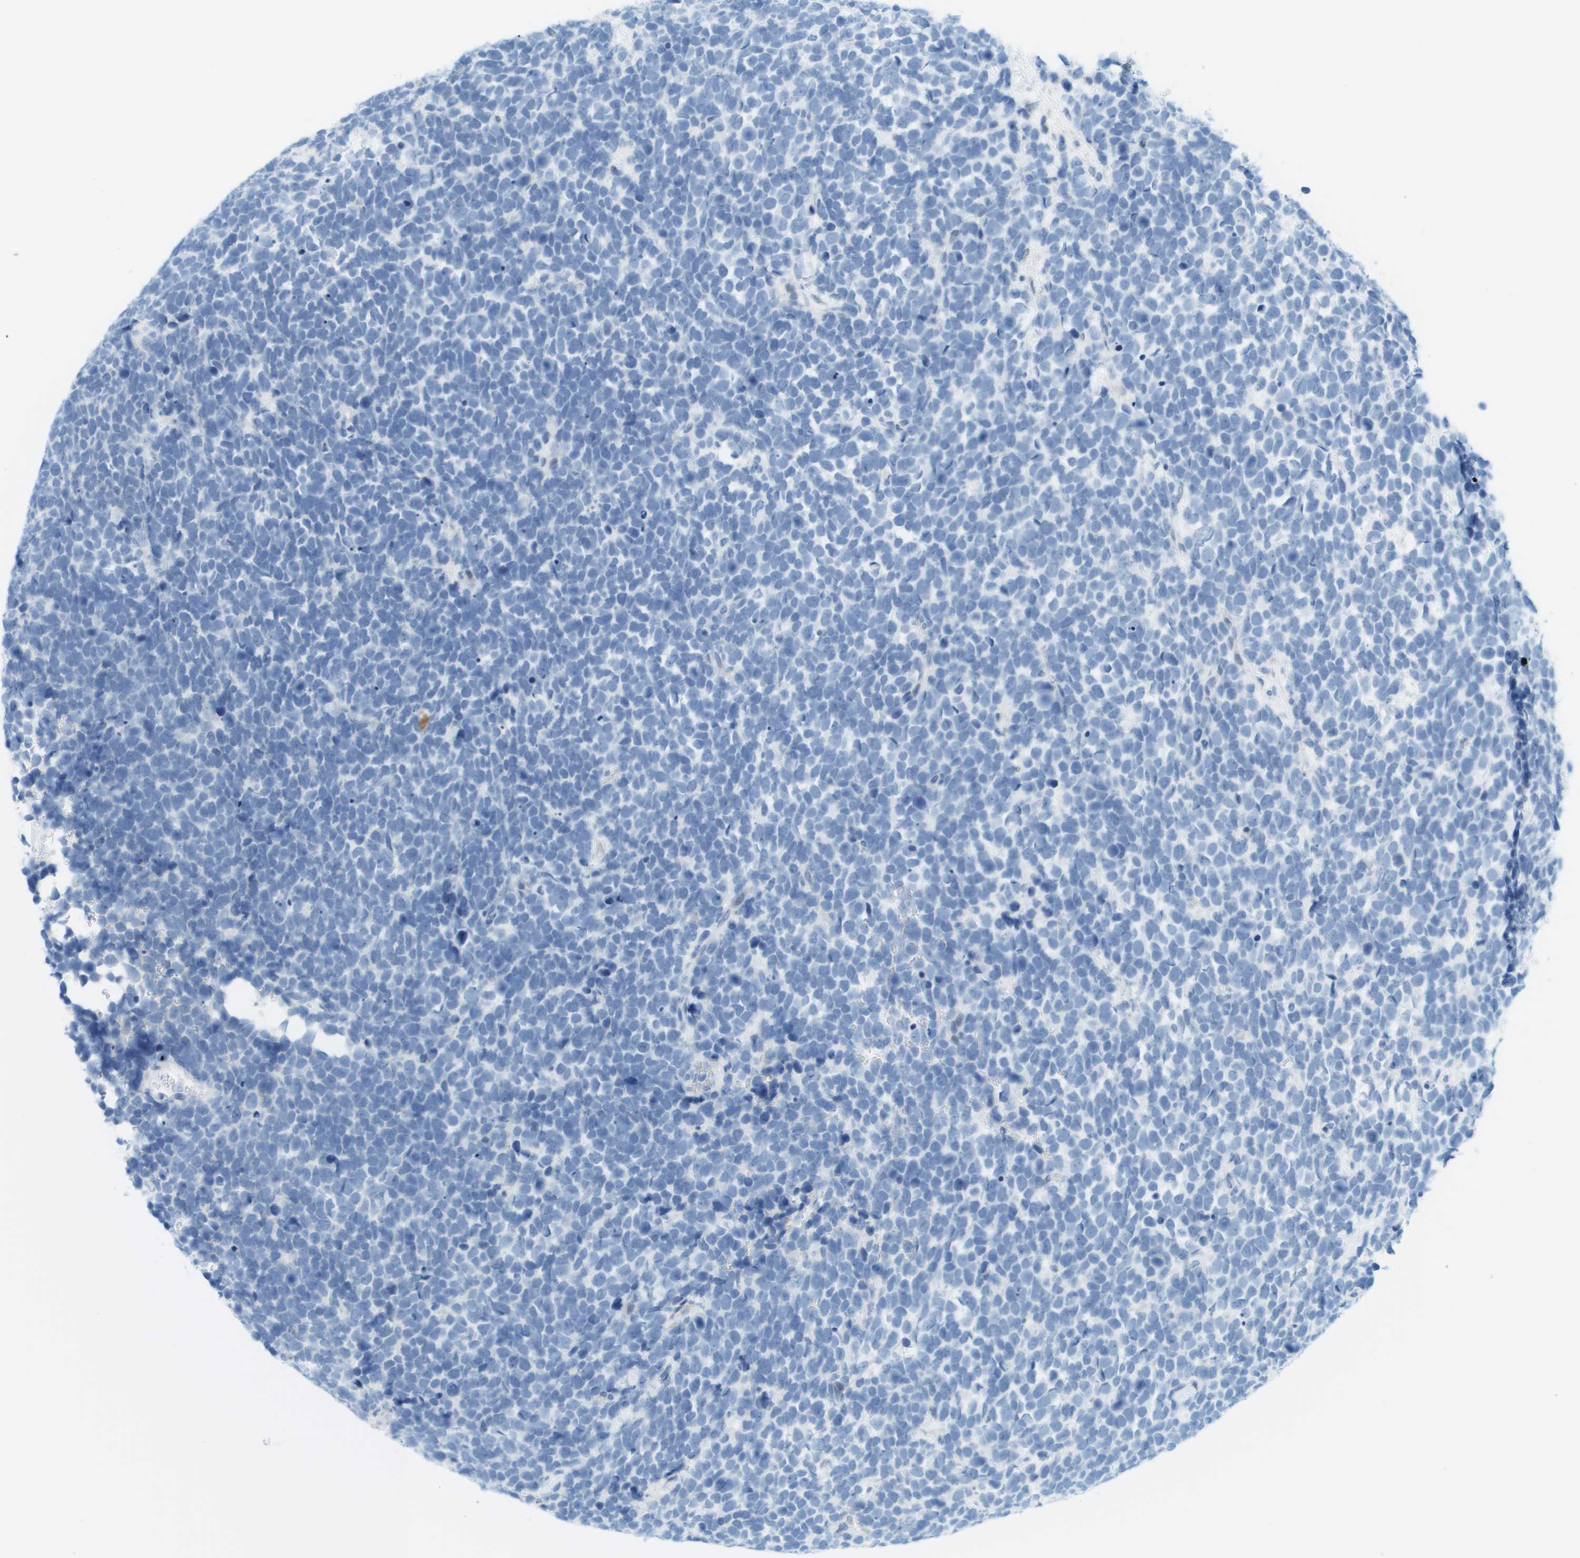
{"staining": {"intensity": "negative", "quantity": "none", "location": "none"}, "tissue": "urothelial cancer", "cell_type": "Tumor cells", "image_type": "cancer", "snomed": [{"axis": "morphology", "description": "Urothelial carcinoma, High grade"}, {"axis": "topography", "description": "Urinary bladder"}], "caption": "A high-resolution micrograph shows immunohistochemistry staining of urothelial cancer, which demonstrates no significant staining in tumor cells. (Stains: DAB immunohistochemistry (IHC) with hematoxylin counter stain, Microscopy: brightfield microscopy at high magnification).", "gene": "CUL9", "patient": {"sex": "female", "age": 82}}